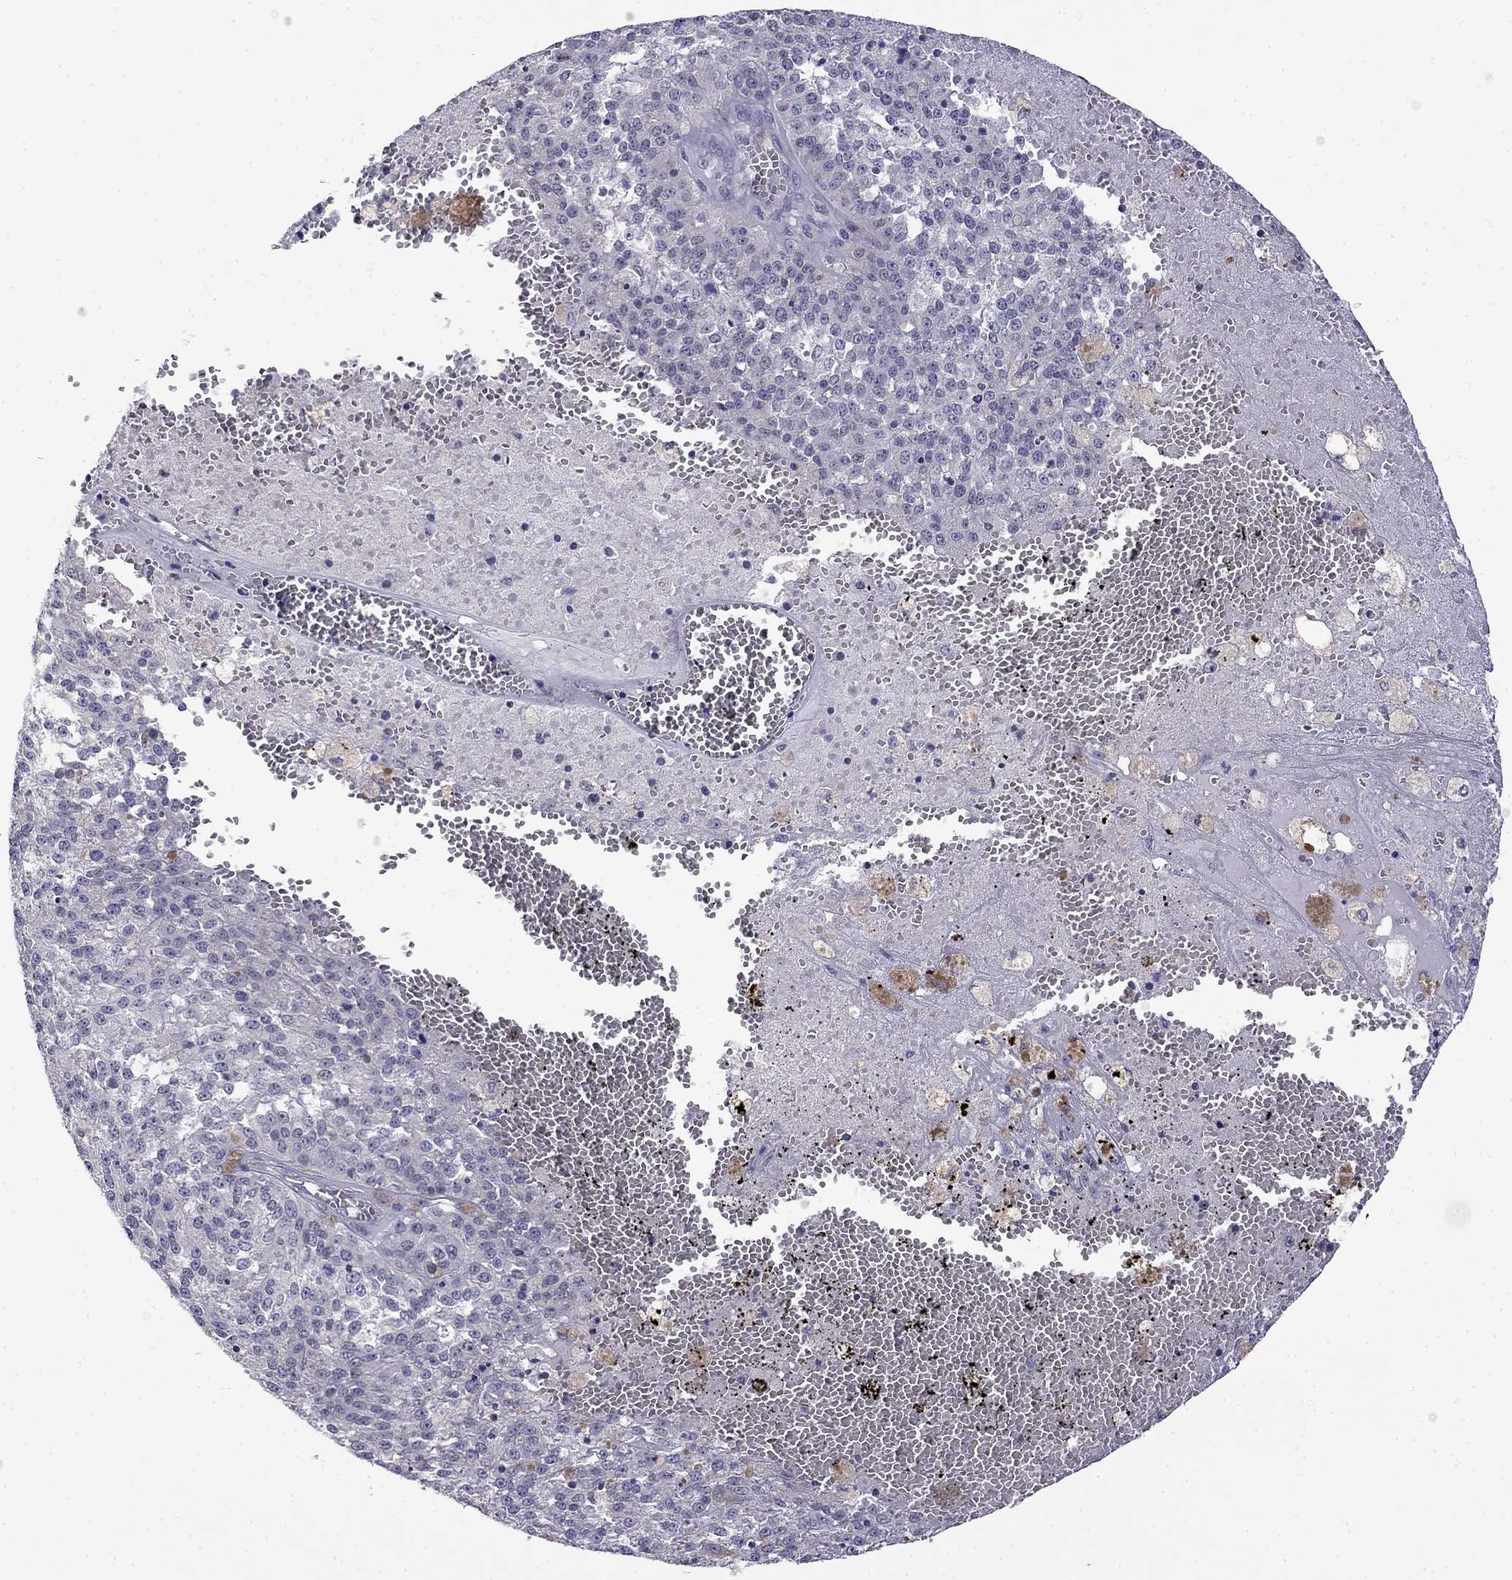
{"staining": {"intensity": "negative", "quantity": "none", "location": "none"}, "tissue": "melanoma", "cell_type": "Tumor cells", "image_type": "cancer", "snomed": [{"axis": "morphology", "description": "Malignant melanoma, Metastatic site"}, {"axis": "topography", "description": "Lymph node"}], "caption": "An immunohistochemistry (IHC) micrograph of melanoma is shown. There is no staining in tumor cells of melanoma. (Stains: DAB (3,3'-diaminobenzidine) immunohistochemistry (IHC) with hematoxylin counter stain, Microscopy: brightfield microscopy at high magnification).", "gene": "PRR18", "patient": {"sex": "female", "age": 64}}